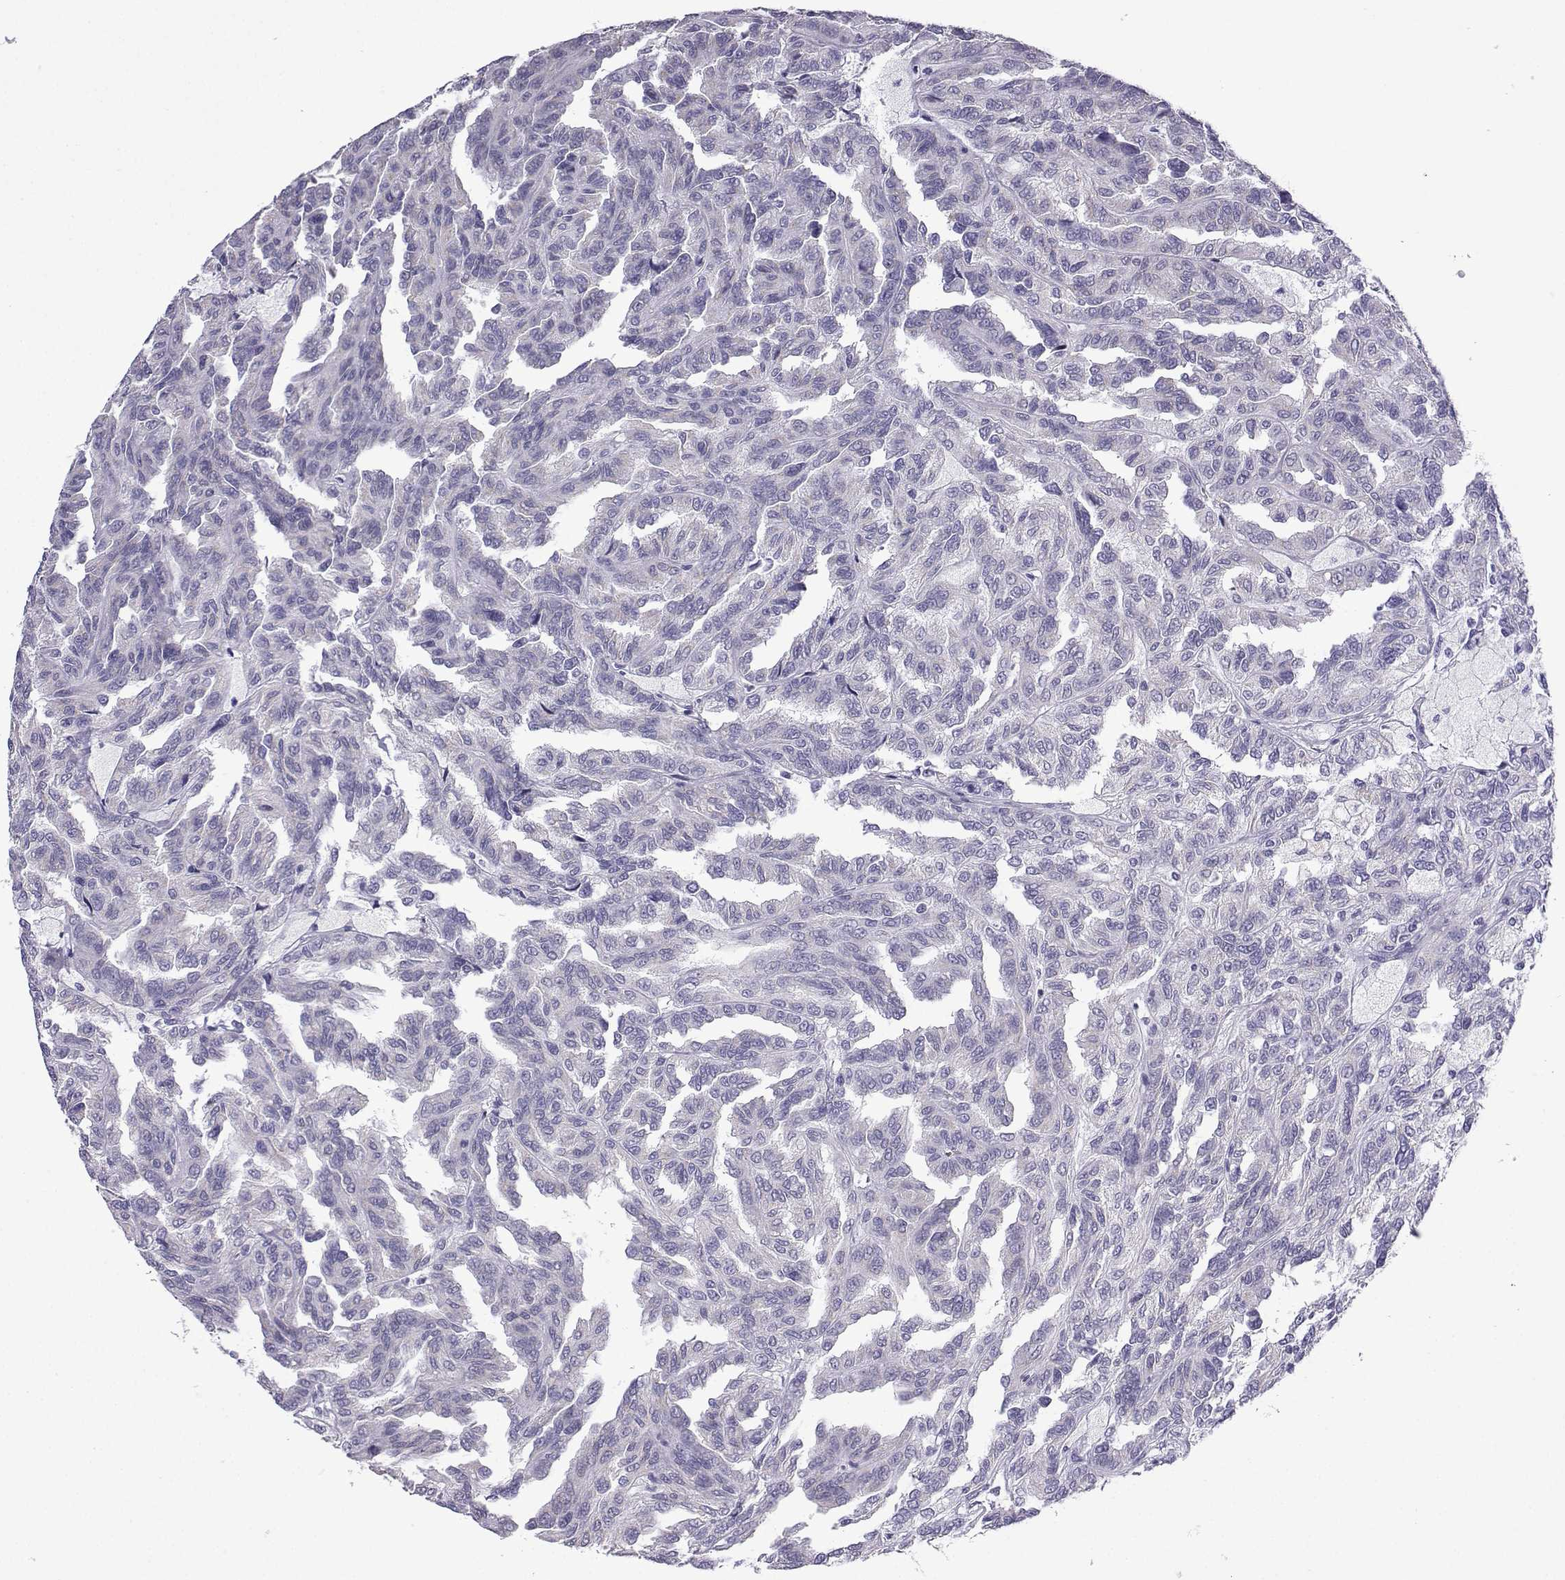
{"staining": {"intensity": "negative", "quantity": "none", "location": "none"}, "tissue": "renal cancer", "cell_type": "Tumor cells", "image_type": "cancer", "snomed": [{"axis": "morphology", "description": "Adenocarcinoma, NOS"}, {"axis": "topography", "description": "Kidney"}], "caption": "Immunohistochemistry micrograph of human renal cancer (adenocarcinoma) stained for a protein (brown), which exhibits no expression in tumor cells.", "gene": "ACRBP", "patient": {"sex": "male", "age": 79}}